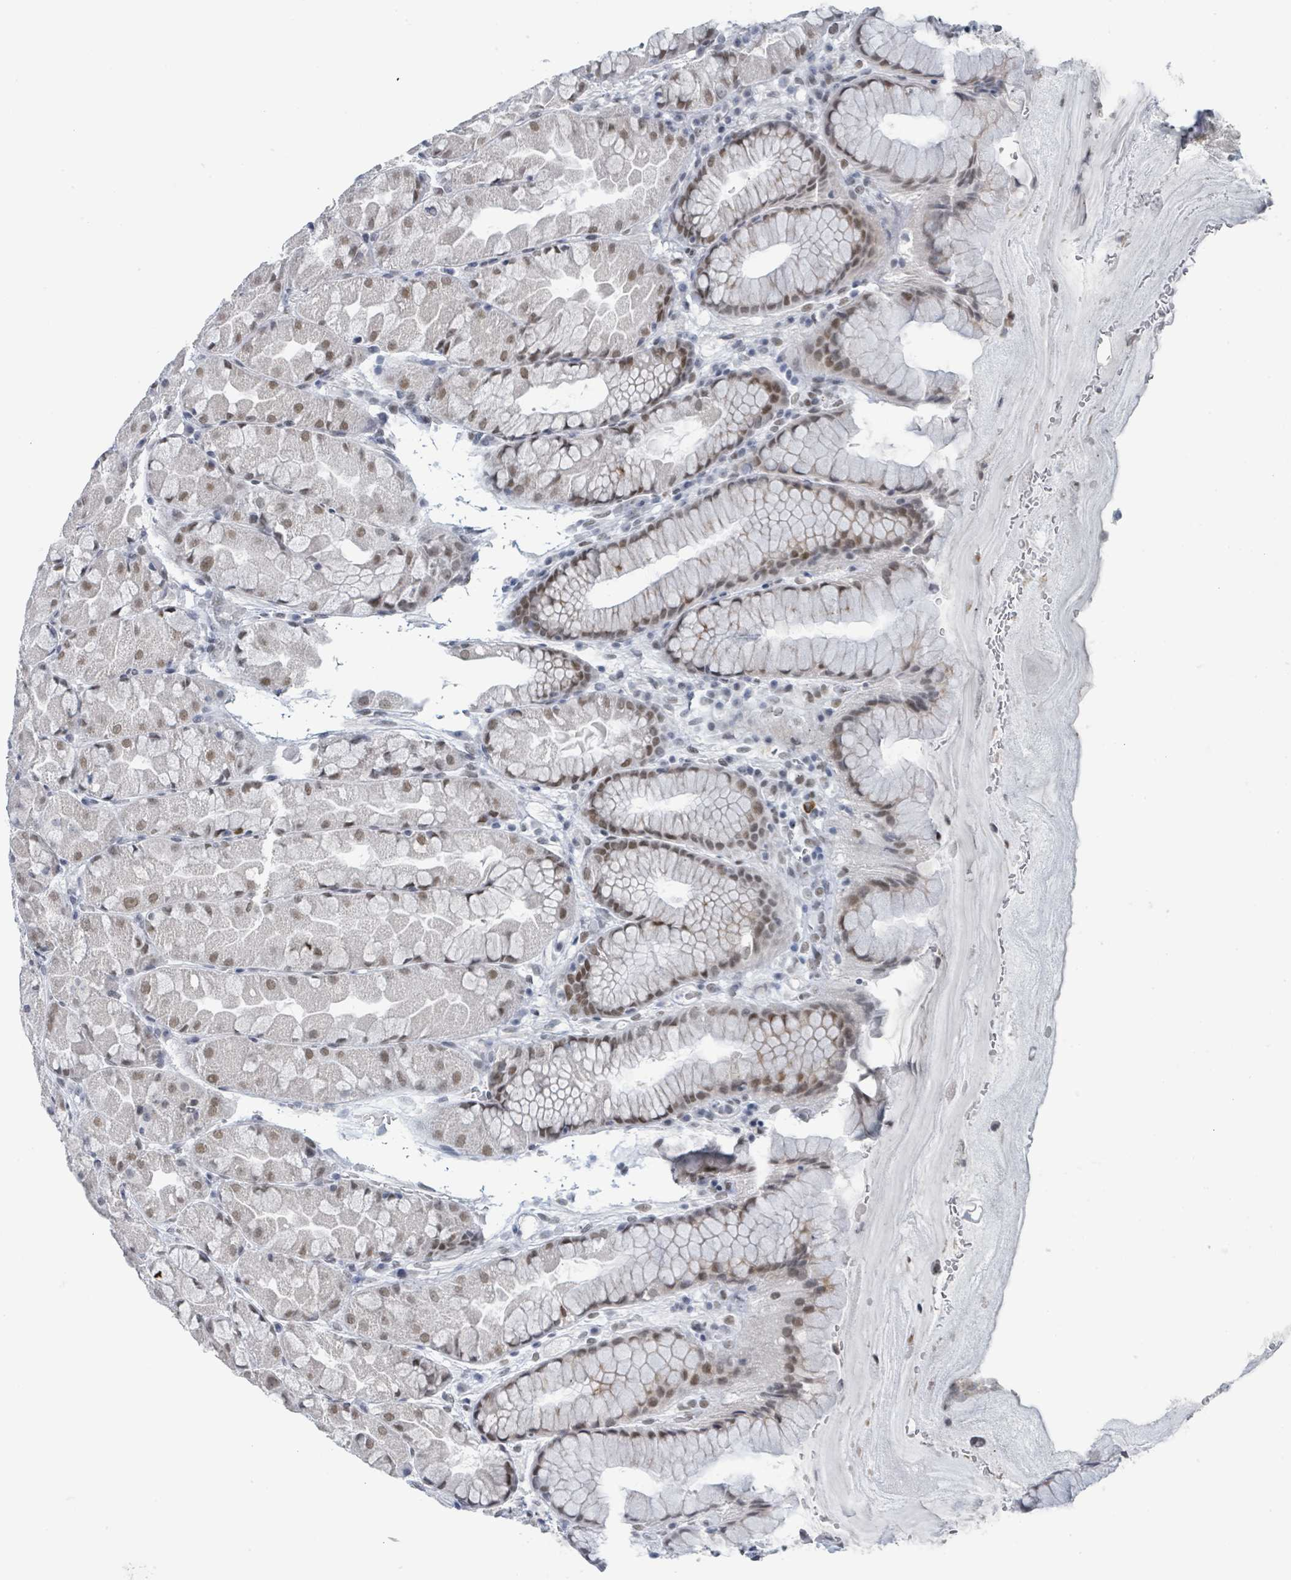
{"staining": {"intensity": "moderate", "quantity": "25%-75%", "location": "nuclear"}, "tissue": "stomach", "cell_type": "Glandular cells", "image_type": "normal", "snomed": [{"axis": "morphology", "description": "Normal tissue, NOS"}, {"axis": "topography", "description": "Stomach"}], "caption": "Protein expression analysis of unremarkable stomach displays moderate nuclear expression in approximately 25%-75% of glandular cells. (IHC, brightfield microscopy, high magnification).", "gene": "EHMT2", "patient": {"sex": "male", "age": 57}}